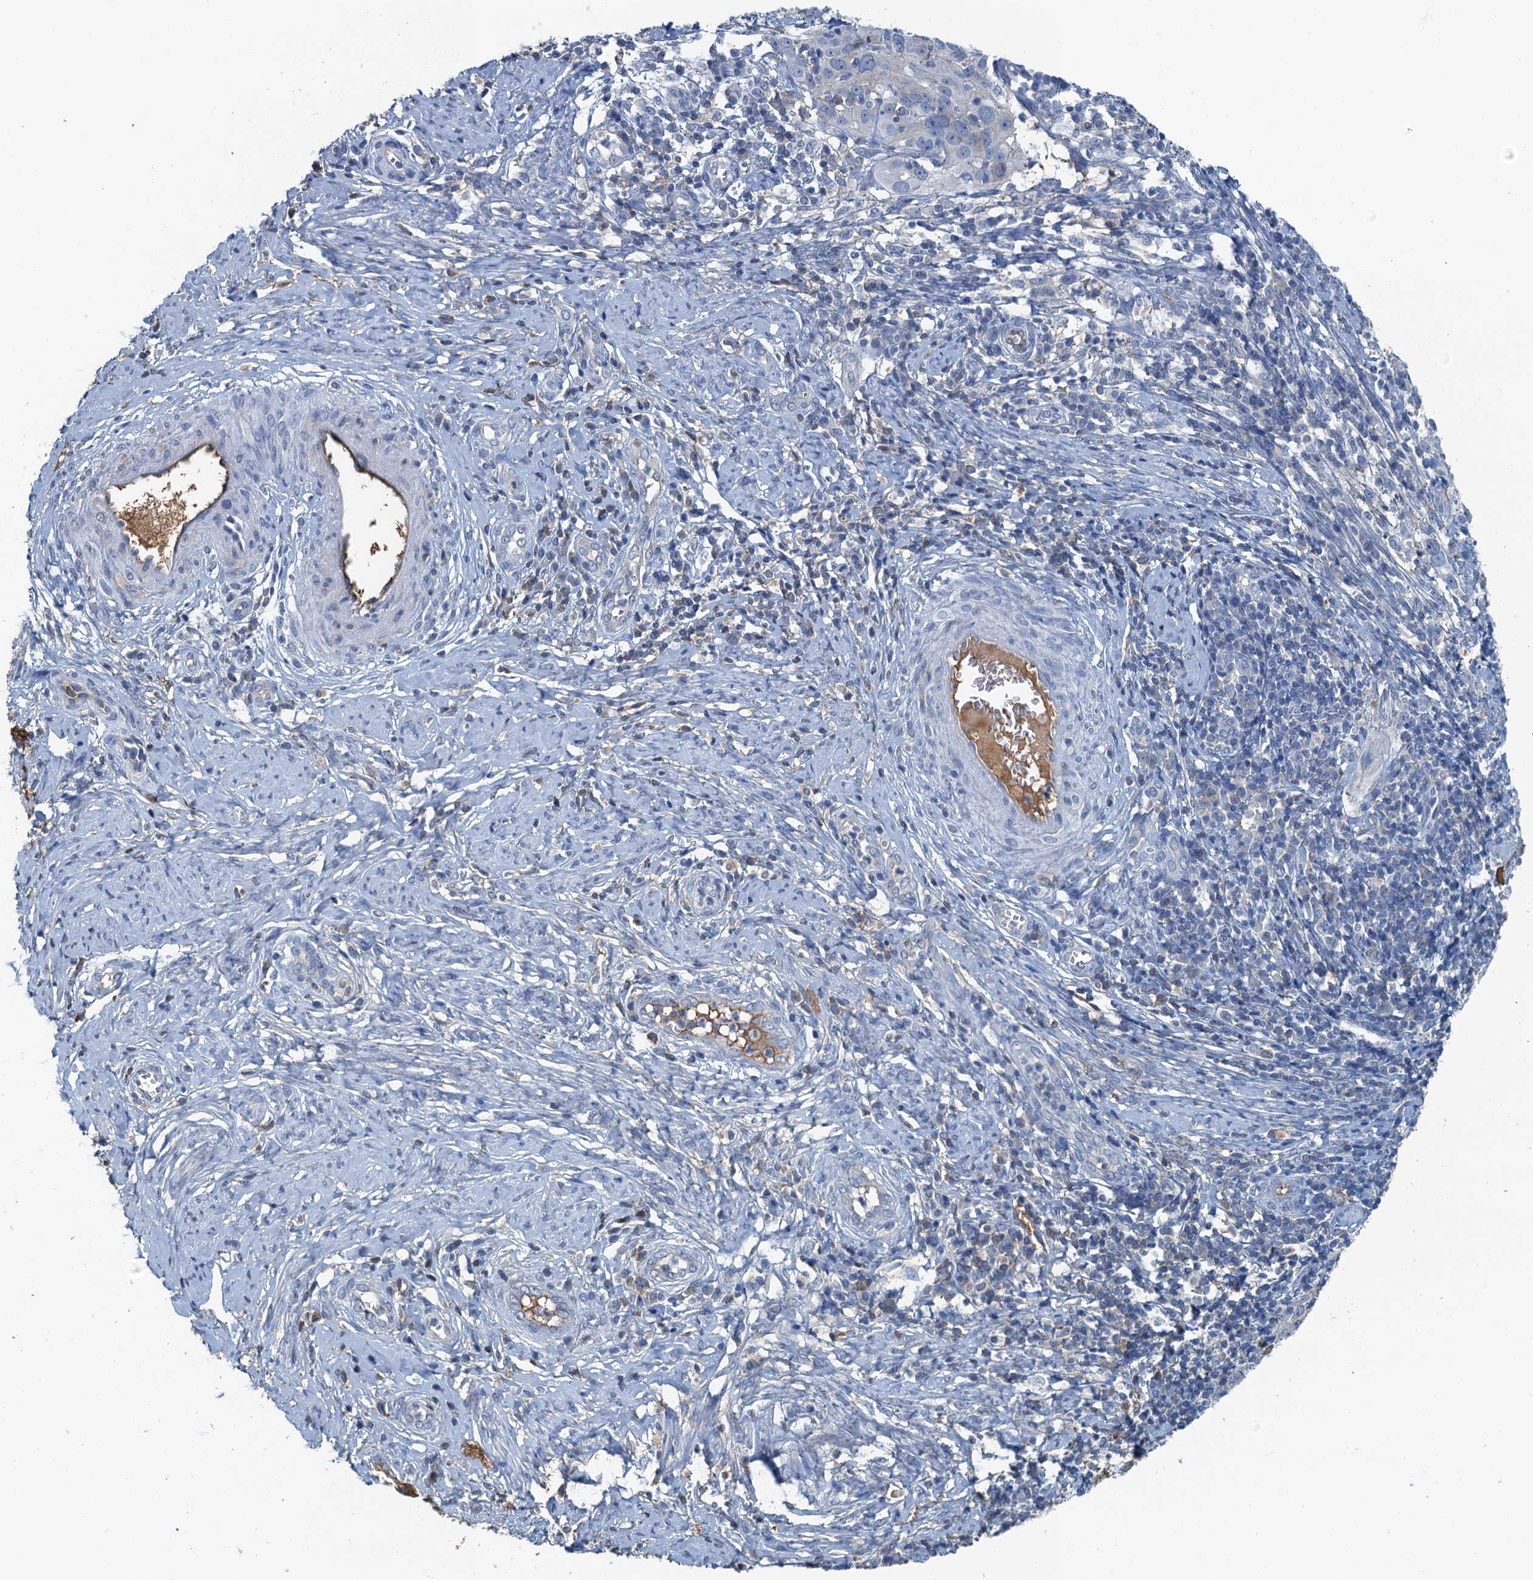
{"staining": {"intensity": "negative", "quantity": "none", "location": "none"}, "tissue": "cervical cancer", "cell_type": "Tumor cells", "image_type": "cancer", "snomed": [{"axis": "morphology", "description": "Normal tissue, NOS"}, {"axis": "morphology", "description": "Squamous cell carcinoma, NOS"}, {"axis": "topography", "description": "Cervix"}], "caption": "IHC image of human cervical cancer stained for a protein (brown), which shows no expression in tumor cells. (Stains: DAB immunohistochemistry with hematoxylin counter stain, Microscopy: brightfield microscopy at high magnification).", "gene": "LSM14B", "patient": {"sex": "female", "age": 31}}